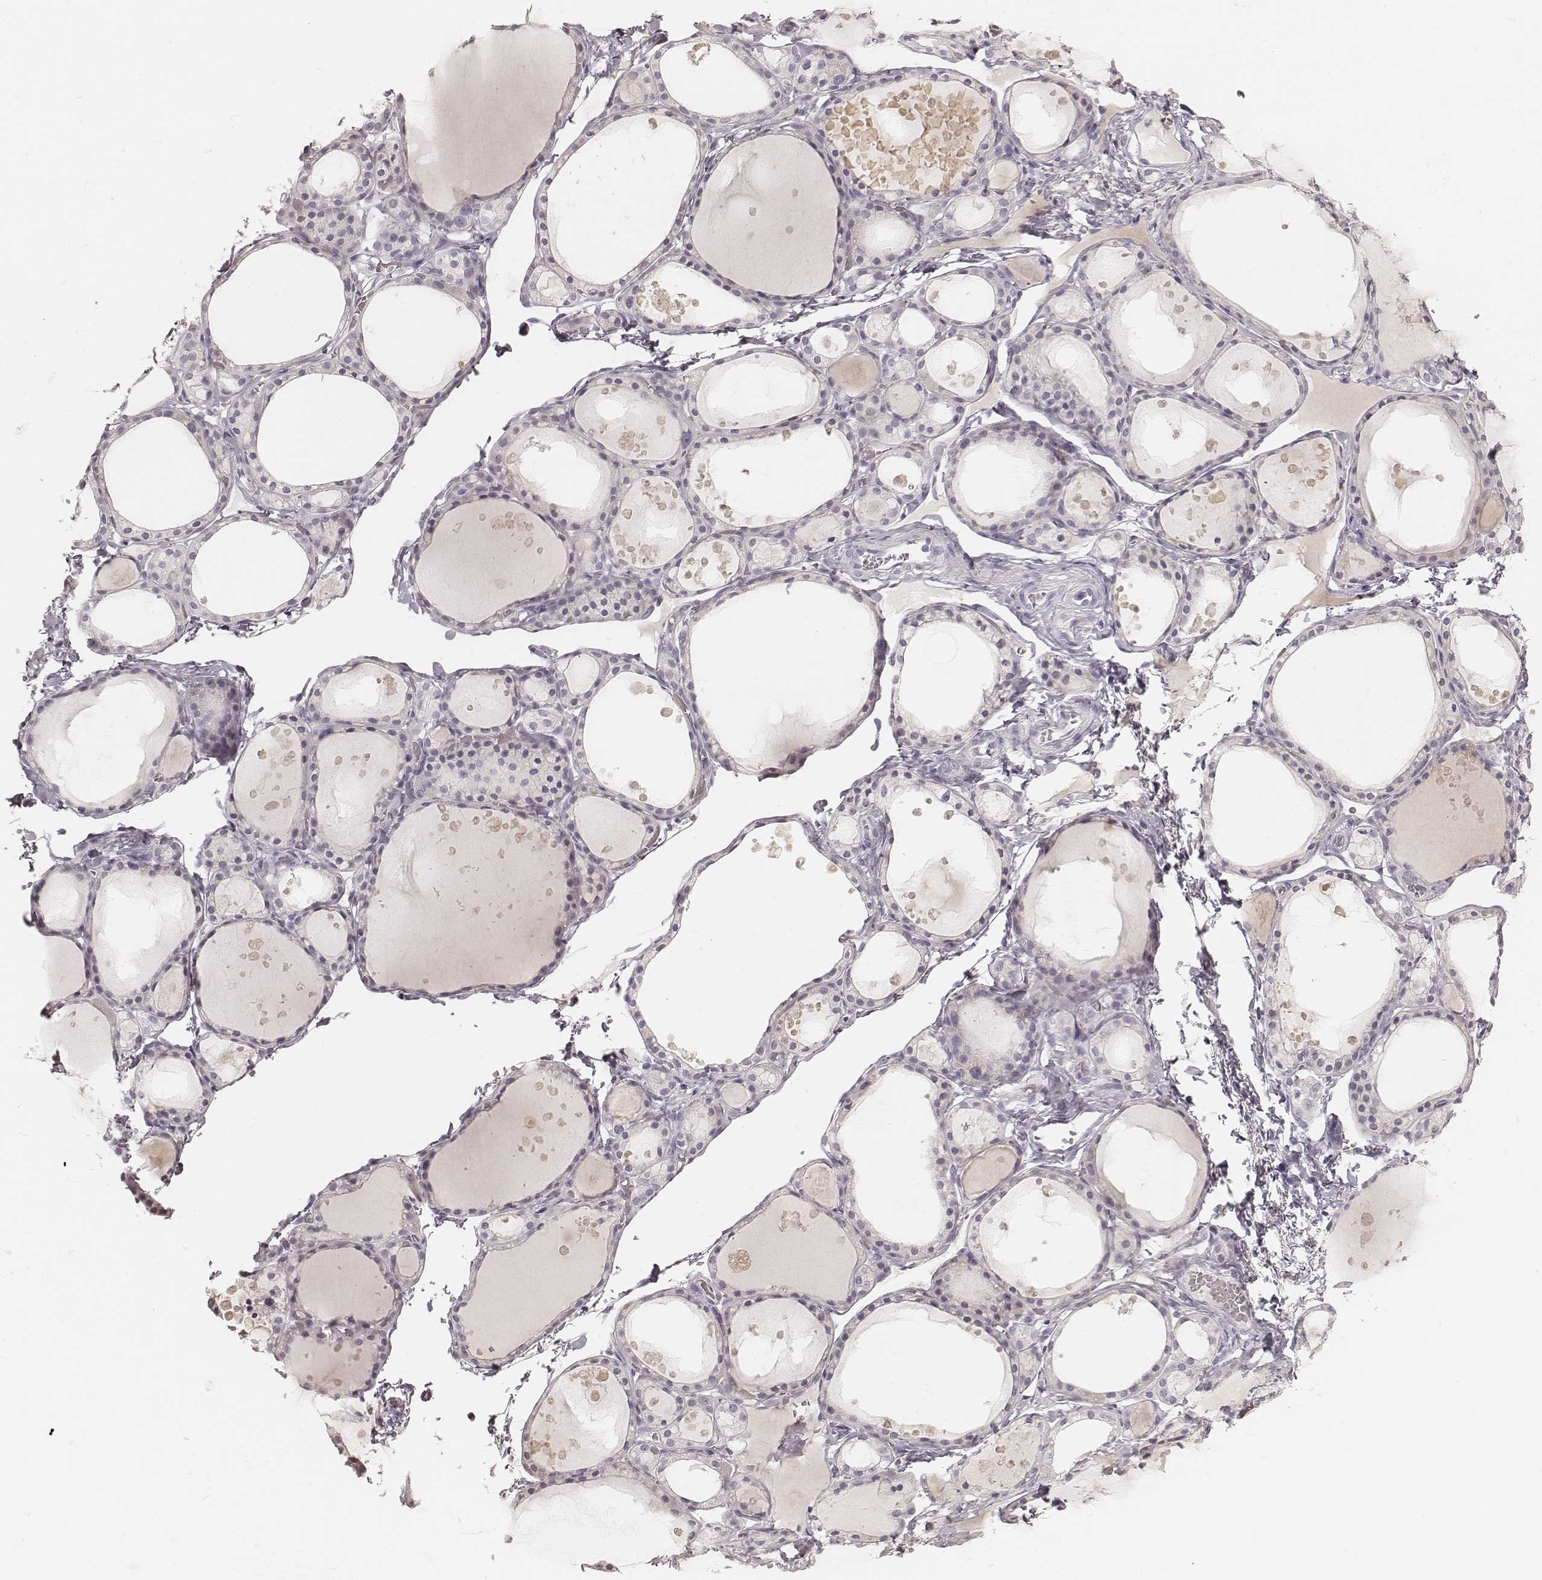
{"staining": {"intensity": "negative", "quantity": "none", "location": "none"}, "tissue": "thyroid gland", "cell_type": "Glandular cells", "image_type": "normal", "snomed": [{"axis": "morphology", "description": "Normal tissue, NOS"}, {"axis": "topography", "description": "Thyroid gland"}], "caption": "The micrograph reveals no staining of glandular cells in benign thyroid gland.", "gene": "KRT26", "patient": {"sex": "male", "age": 68}}